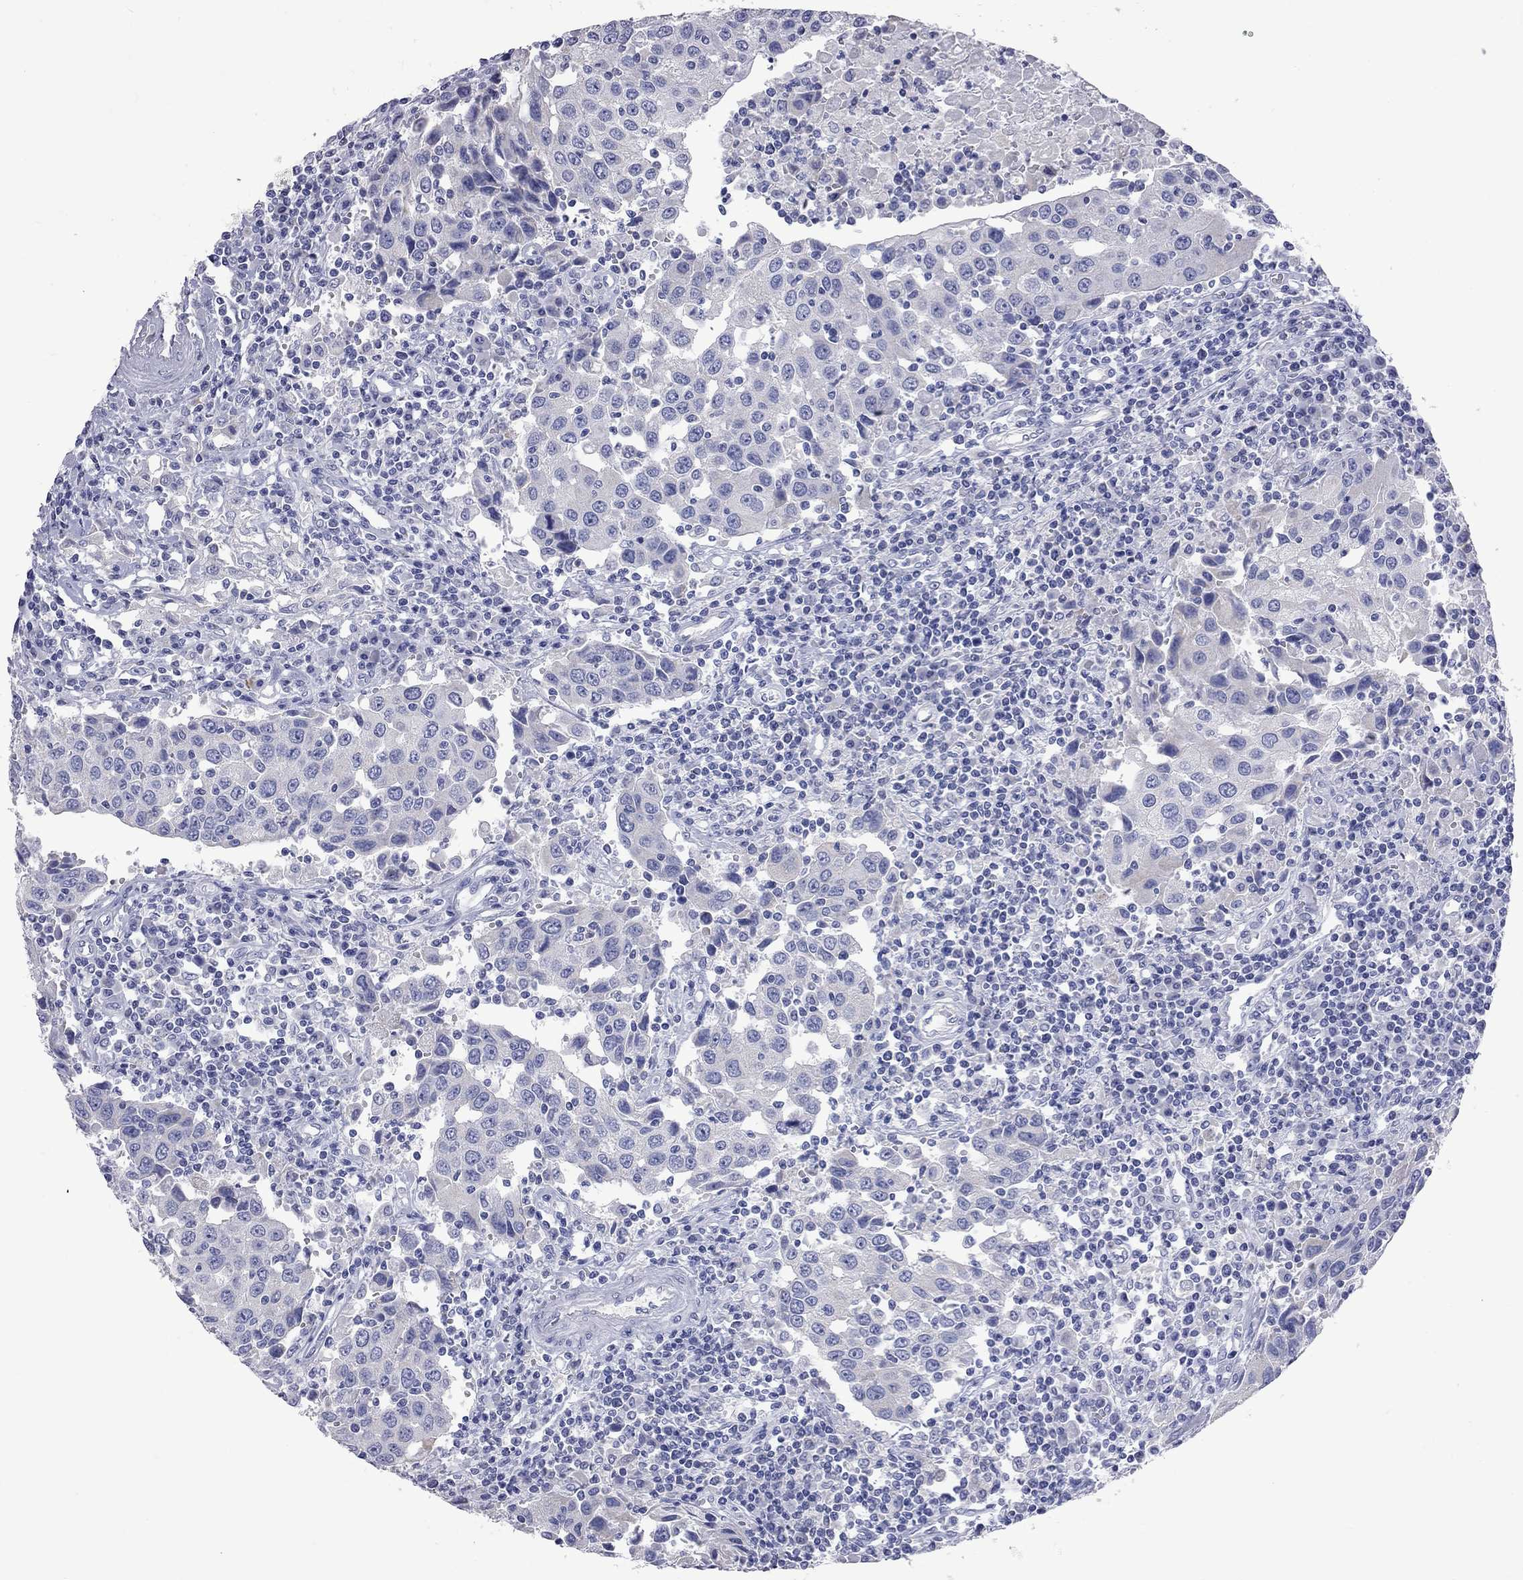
{"staining": {"intensity": "negative", "quantity": "none", "location": "none"}, "tissue": "urothelial cancer", "cell_type": "Tumor cells", "image_type": "cancer", "snomed": [{"axis": "morphology", "description": "Urothelial carcinoma, High grade"}, {"axis": "topography", "description": "Urinary bladder"}], "caption": "DAB (3,3'-diaminobenzidine) immunohistochemical staining of urothelial cancer shows no significant positivity in tumor cells.", "gene": "KCND2", "patient": {"sex": "female", "age": 85}}